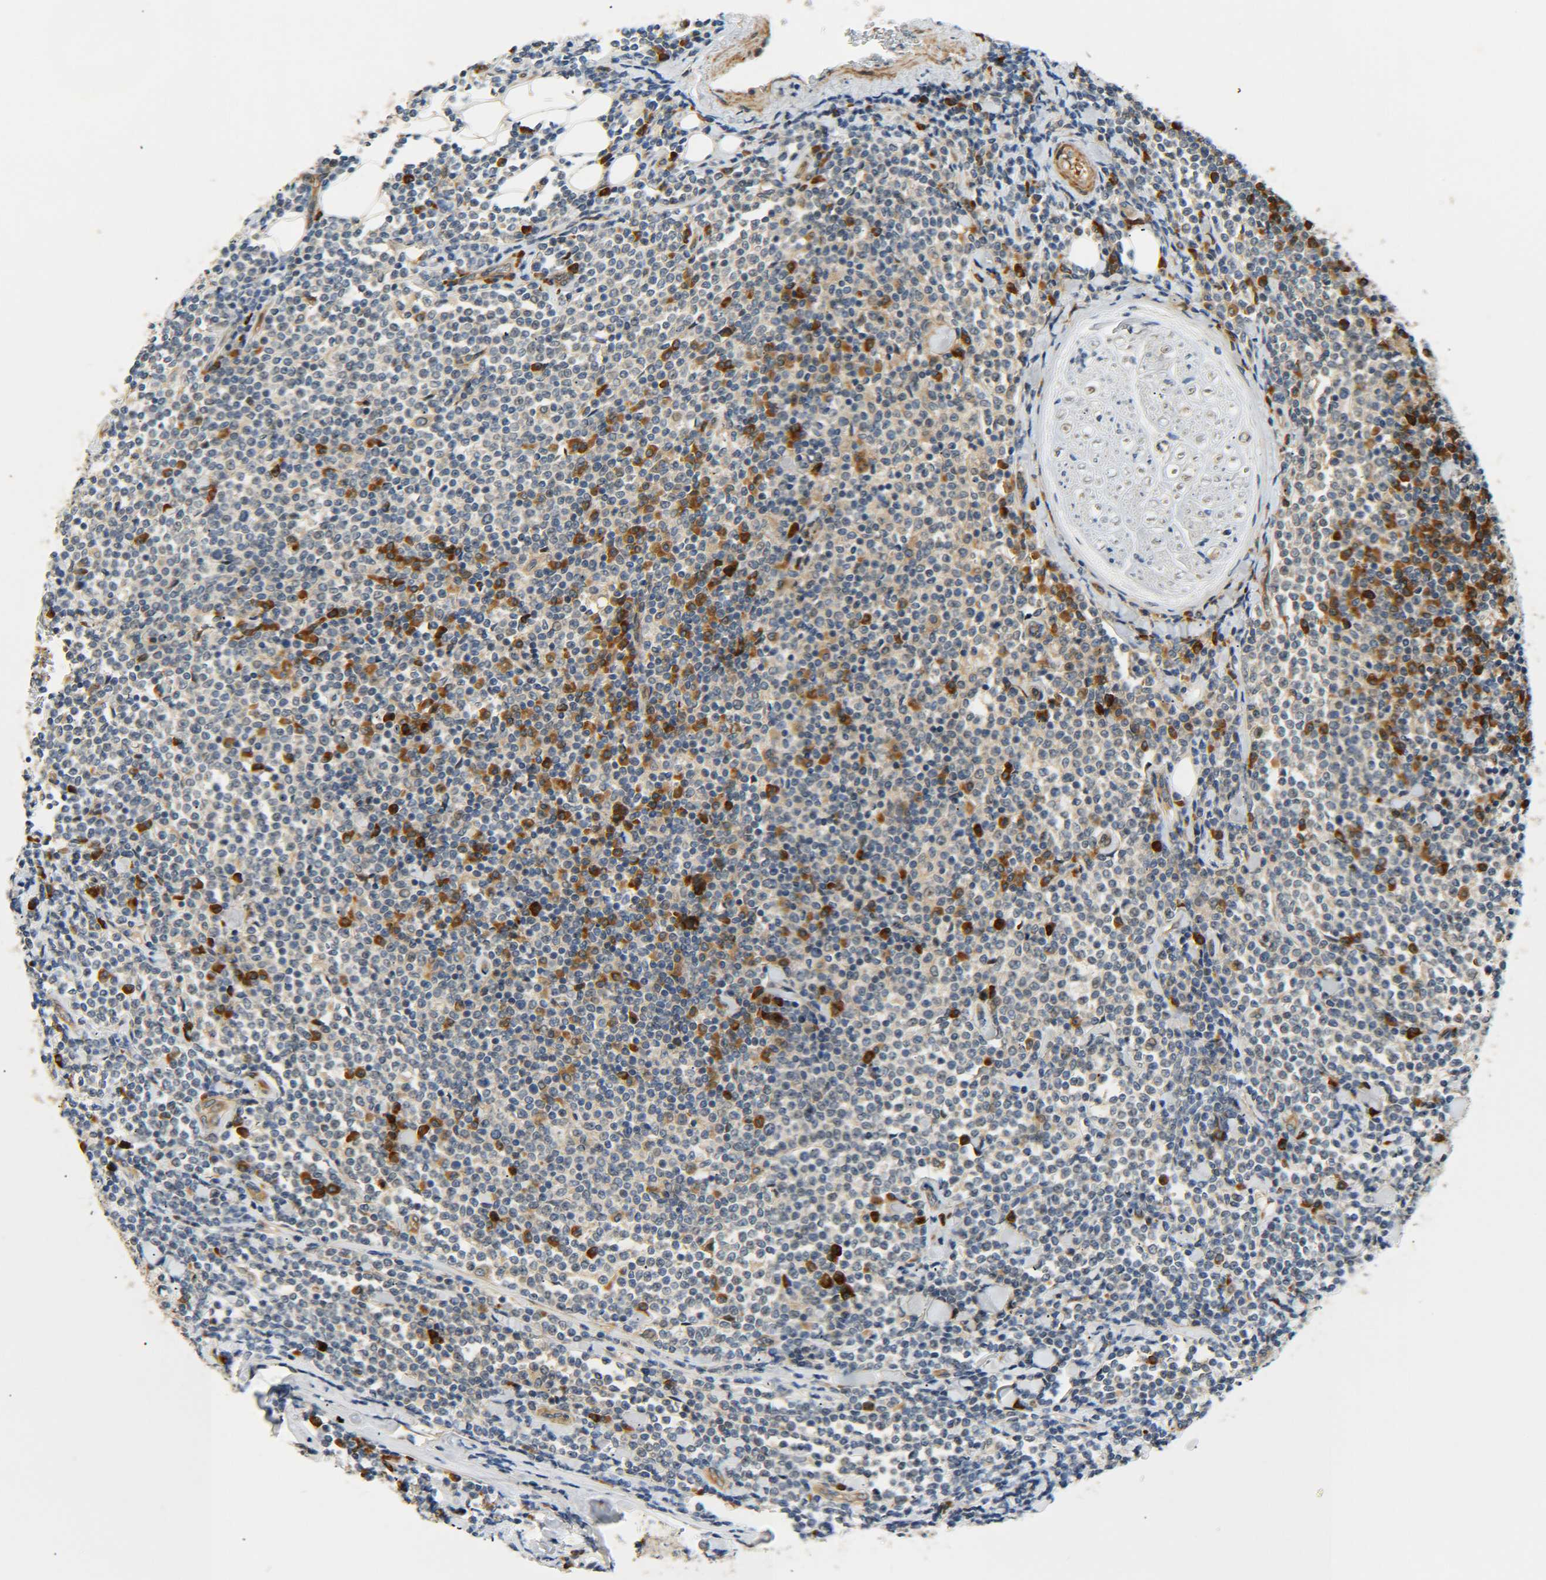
{"staining": {"intensity": "negative", "quantity": "none", "location": "none"}, "tissue": "lymphoma", "cell_type": "Tumor cells", "image_type": "cancer", "snomed": [{"axis": "morphology", "description": "Malignant lymphoma, non-Hodgkin's type, Low grade"}, {"axis": "topography", "description": "Soft tissue"}], "caption": "IHC micrograph of malignant lymphoma, non-Hodgkin's type (low-grade) stained for a protein (brown), which demonstrates no positivity in tumor cells.", "gene": "MEIS1", "patient": {"sex": "male", "age": 92}}